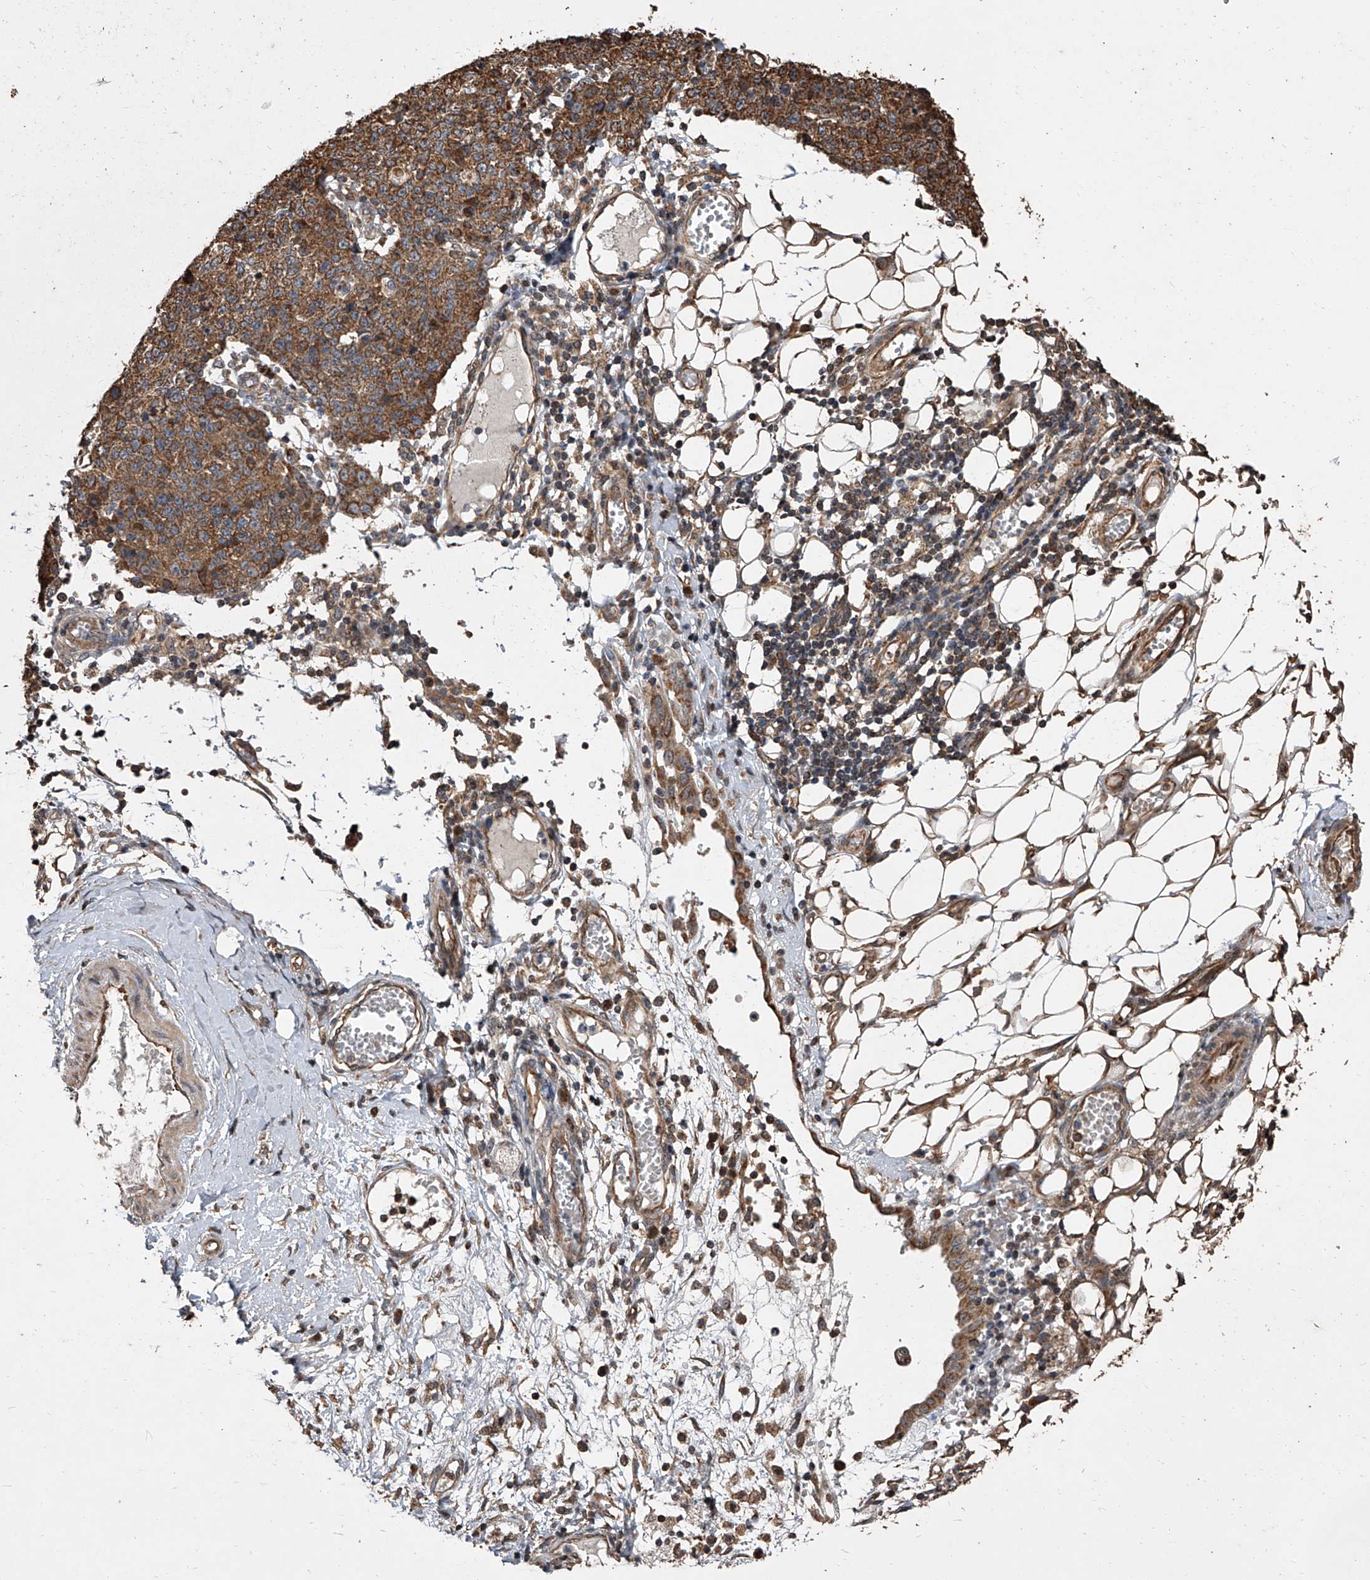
{"staining": {"intensity": "moderate", "quantity": ">75%", "location": "cytoplasmic/membranous"}, "tissue": "ovarian cancer", "cell_type": "Tumor cells", "image_type": "cancer", "snomed": [{"axis": "morphology", "description": "Carcinoma, endometroid"}, {"axis": "topography", "description": "Ovary"}], "caption": "This micrograph reveals ovarian endometroid carcinoma stained with immunohistochemistry to label a protein in brown. The cytoplasmic/membranous of tumor cells show moderate positivity for the protein. Nuclei are counter-stained blue.", "gene": "LTV1", "patient": {"sex": "female", "age": 42}}